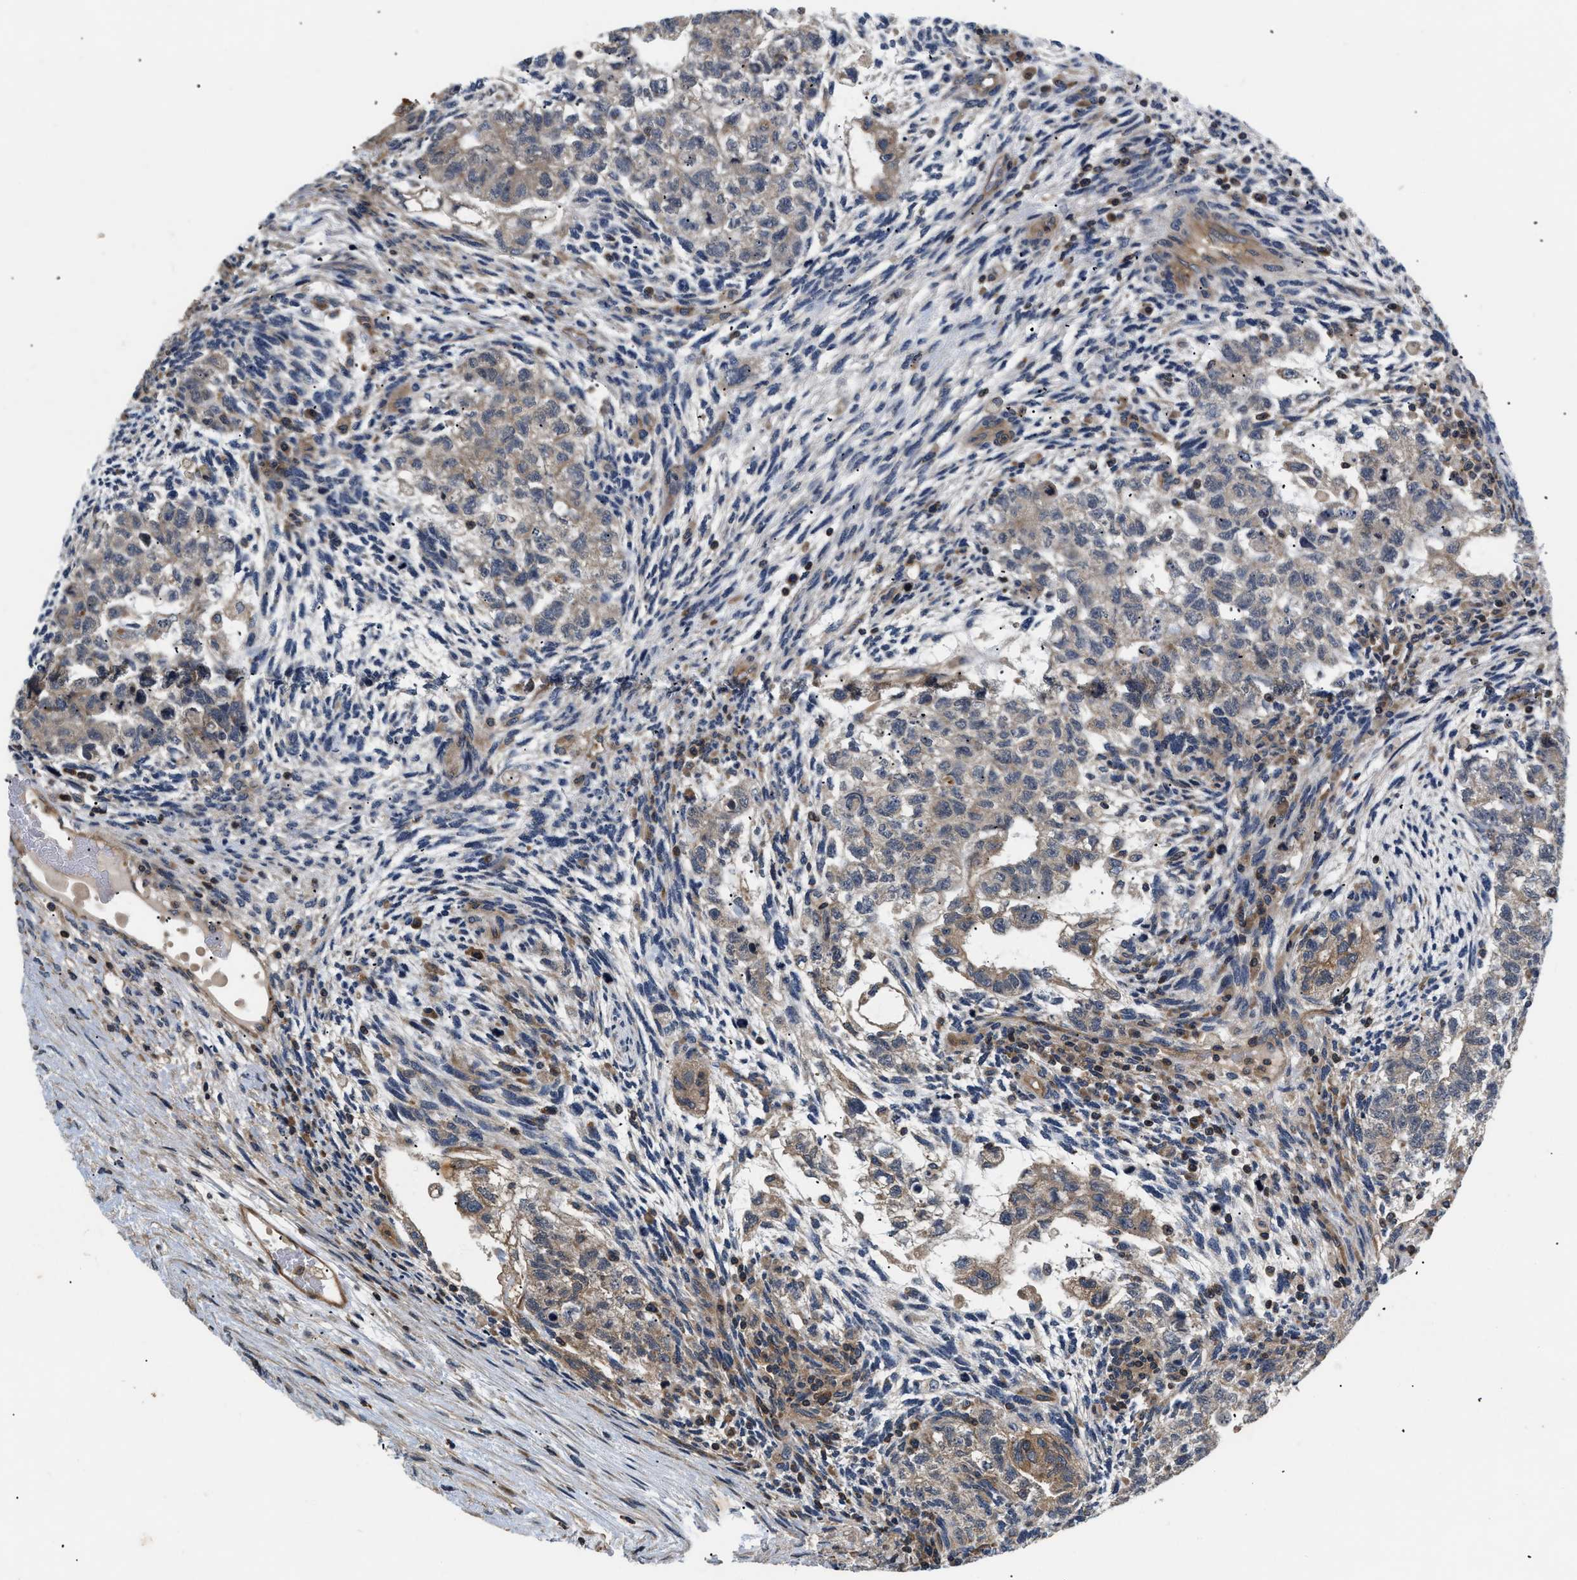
{"staining": {"intensity": "moderate", "quantity": "<25%", "location": "cytoplasmic/membranous"}, "tissue": "testis cancer", "cell_type": "Tumor cells", "image_type": "cancer", "snomed": [{"axis": "morphology", "description": "Normal tissue, NOS"}, {"axis": "morphology", "description": "Carcinoma, Embryonal, NOS"}, {"axis": "topography", "description": "Testis"}], "caption": "A low amount of moderate cytoplasmic/membranous expression is present in approximately <25% of tumor cells in testis cancer tissue.", "gene": "HMGCR", "patient": {"sex": "male", "age": 36}}